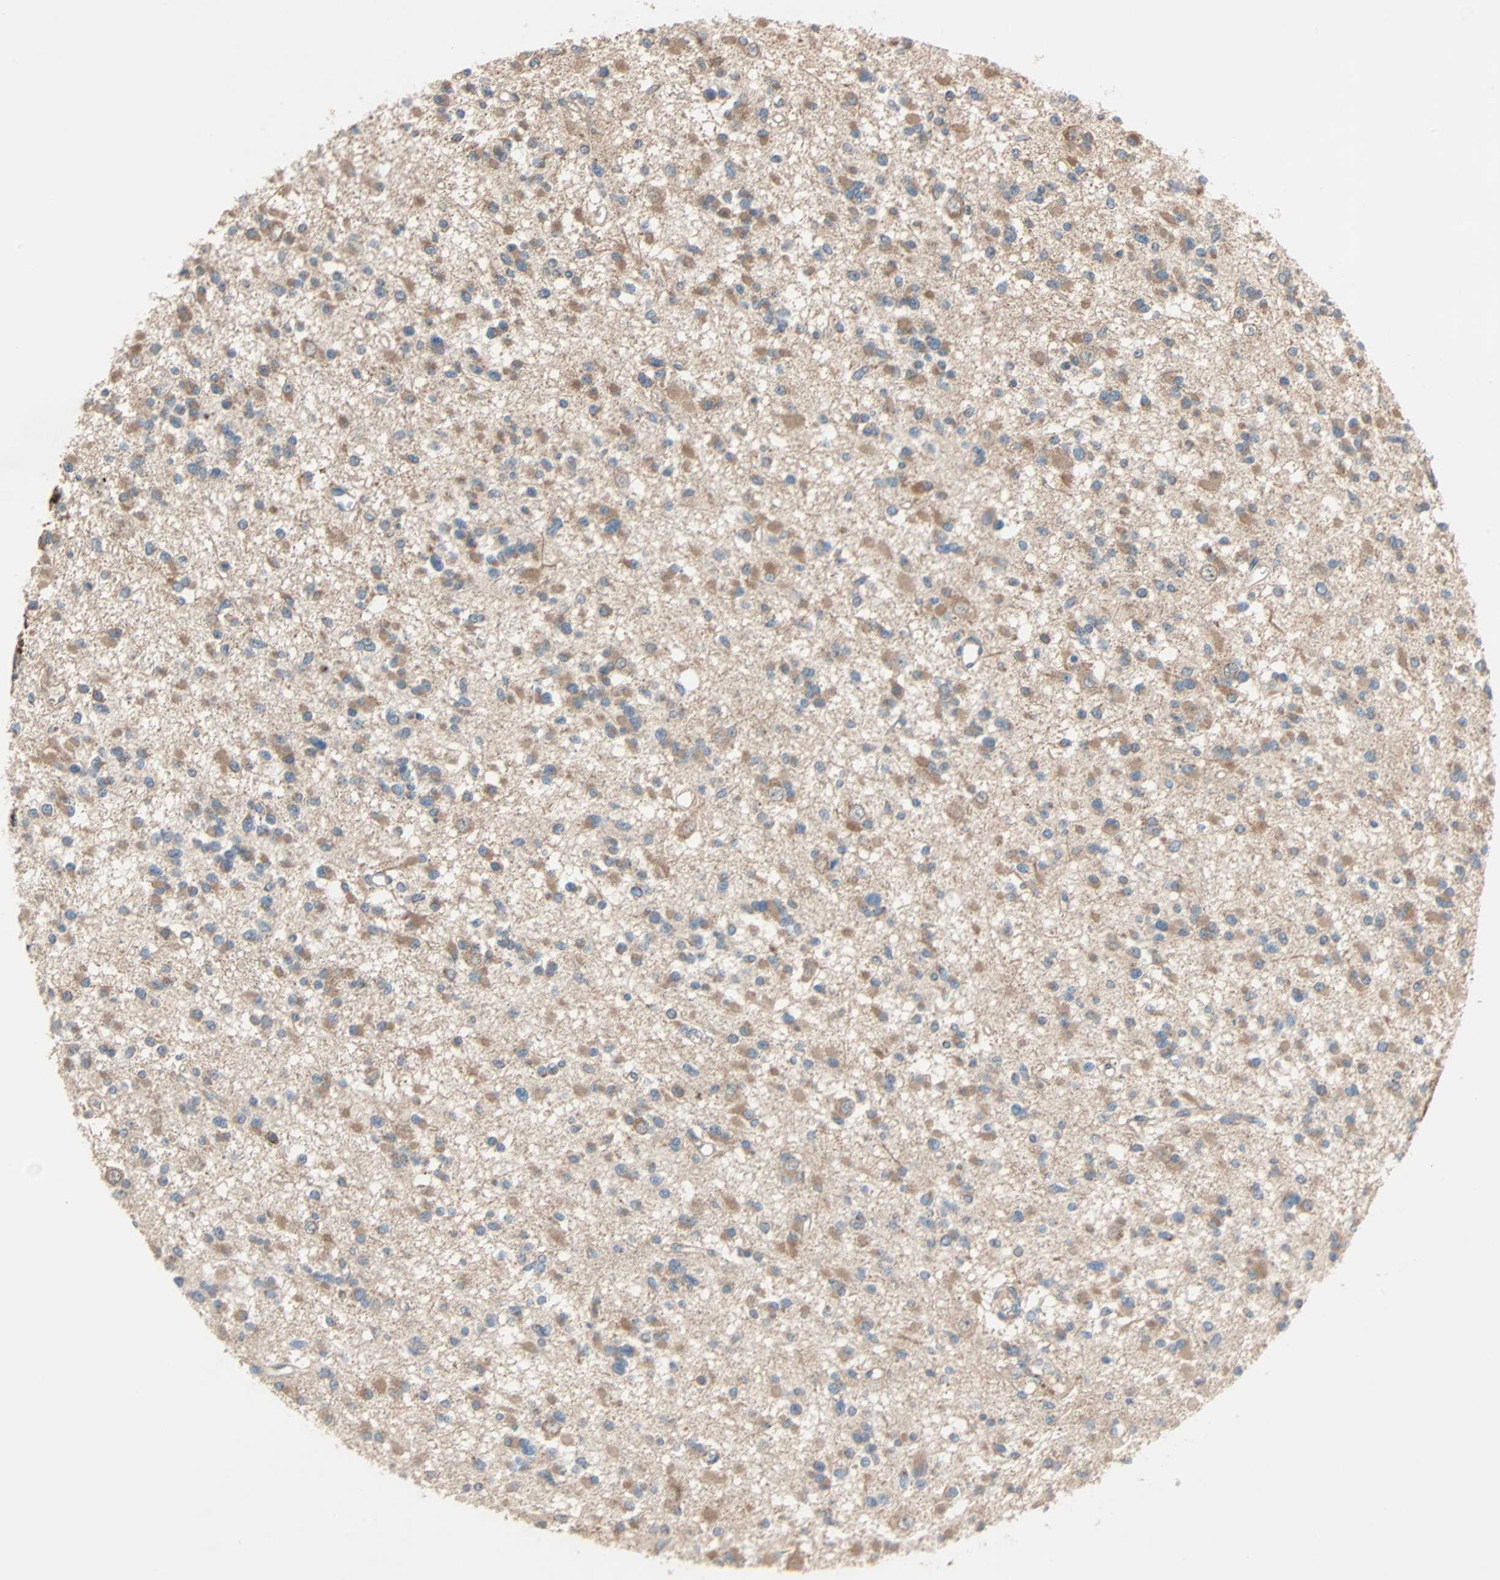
{"staining": {"intensity": "moderate", "quantity": ">75%", "location": "cytoplasmic/membranous"}, "tissue": "glioma", "cell_type": "Tumor cells", "image_type": "cancer", "snomed": [{"axis": "morphology", "description": "Glioma, malignant, Low grade"}, {"axis": "topography", "description": "Brain"}], "caption": "Immunohistochemical staining of human malignant low-grade glioma demonstrates moderate cytoplasmic/membranous protein staining in about >75% of tumor cells.", "gene": "XYLT1", "patient": {"sex": "female", "age": 22}}